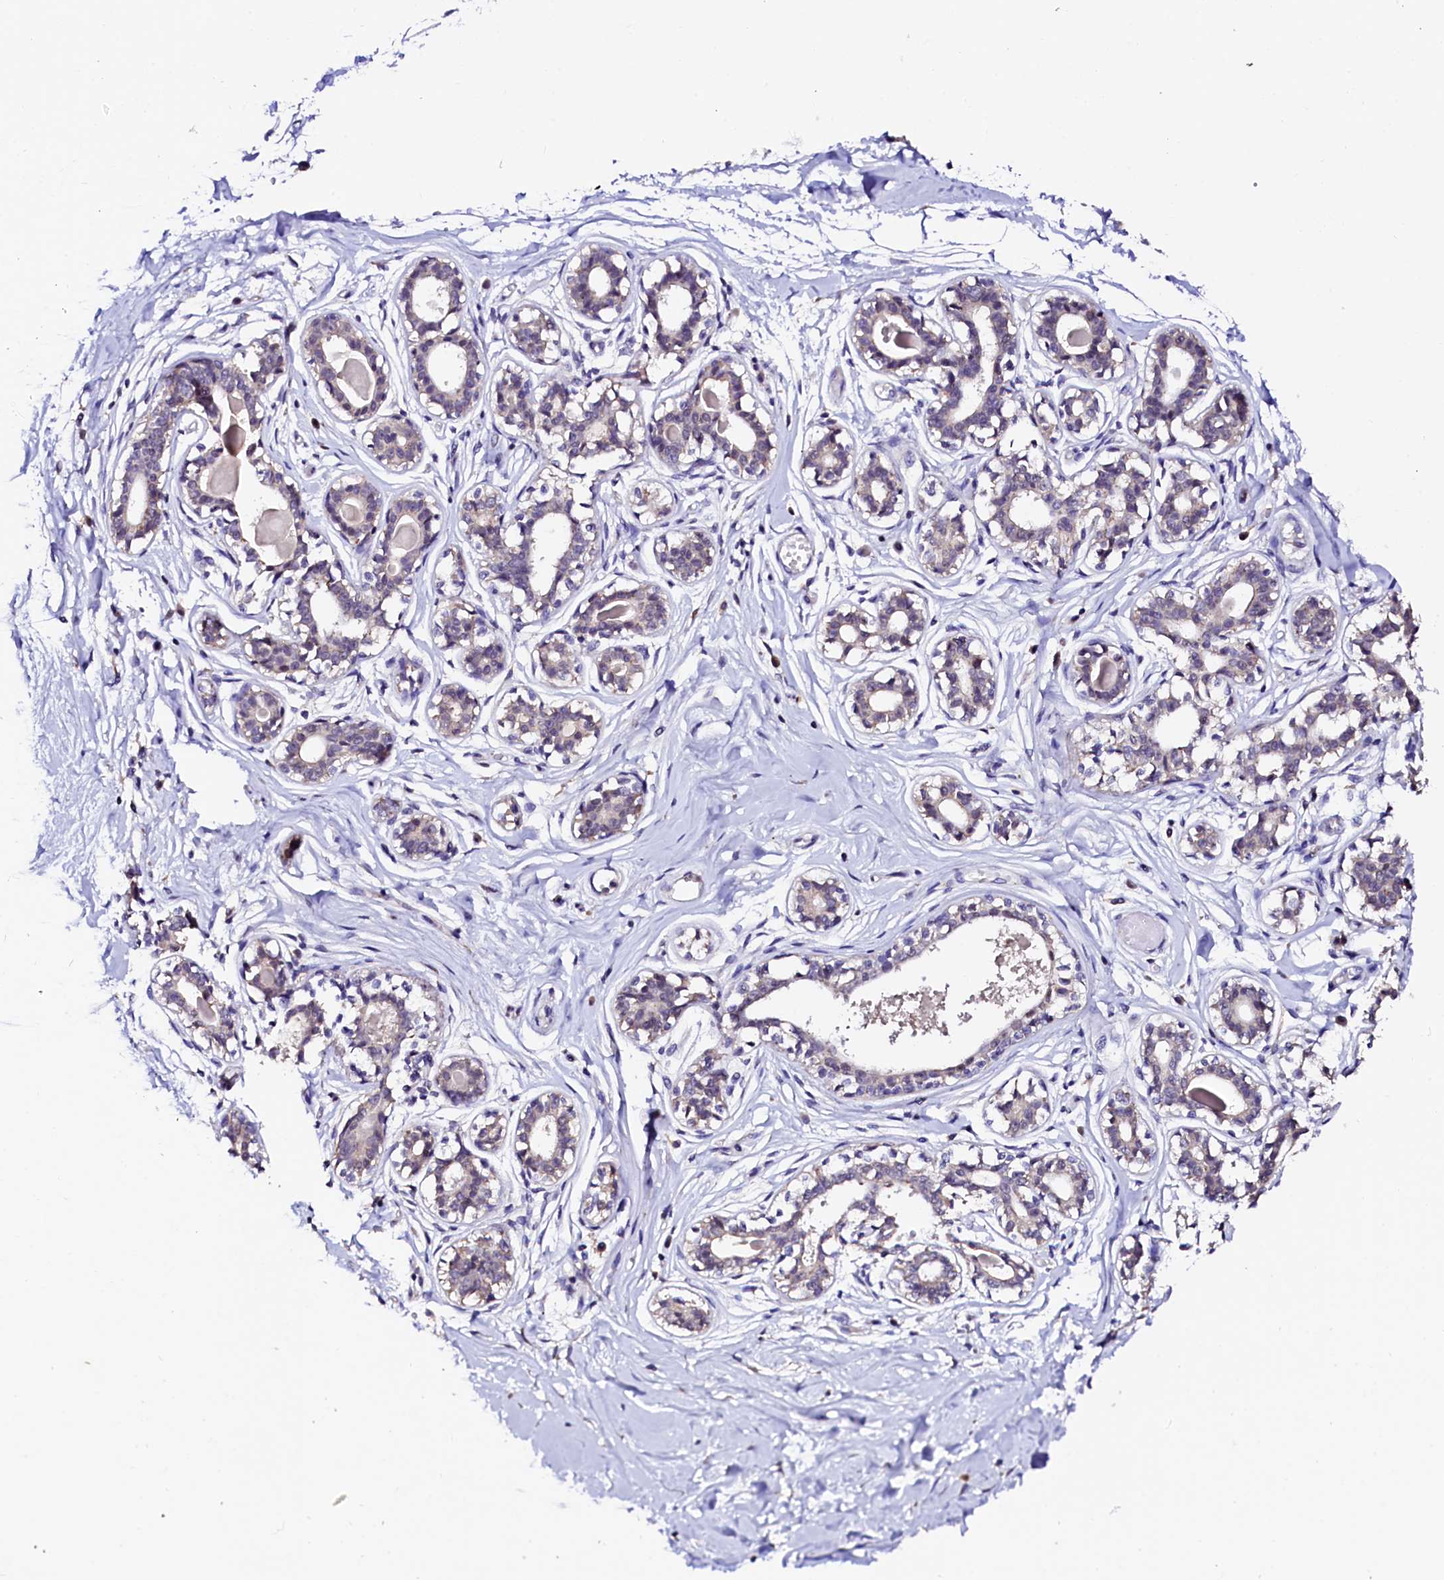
{"staining": {"intensity": "negative", "quantity": "none", "location": "none"}, "tissue": "breast", "cell_type": "Adipocytes", "image_type": "normal", "snomed": [{"axis": "morphology", "description": "Normal tissue, NOS"}, {"axis": "topography", "description": "Breast"}], "caption": "Adipocytes are negative for brown protein staining in normal breast. Brightfield microscopy of immunohistochemistry (IHC) stained with DAB (brown) and hematoxylin (blue), captured at high magnification.", "gene": "NALF1", "patient": {"sex": "female", "age": 45}}